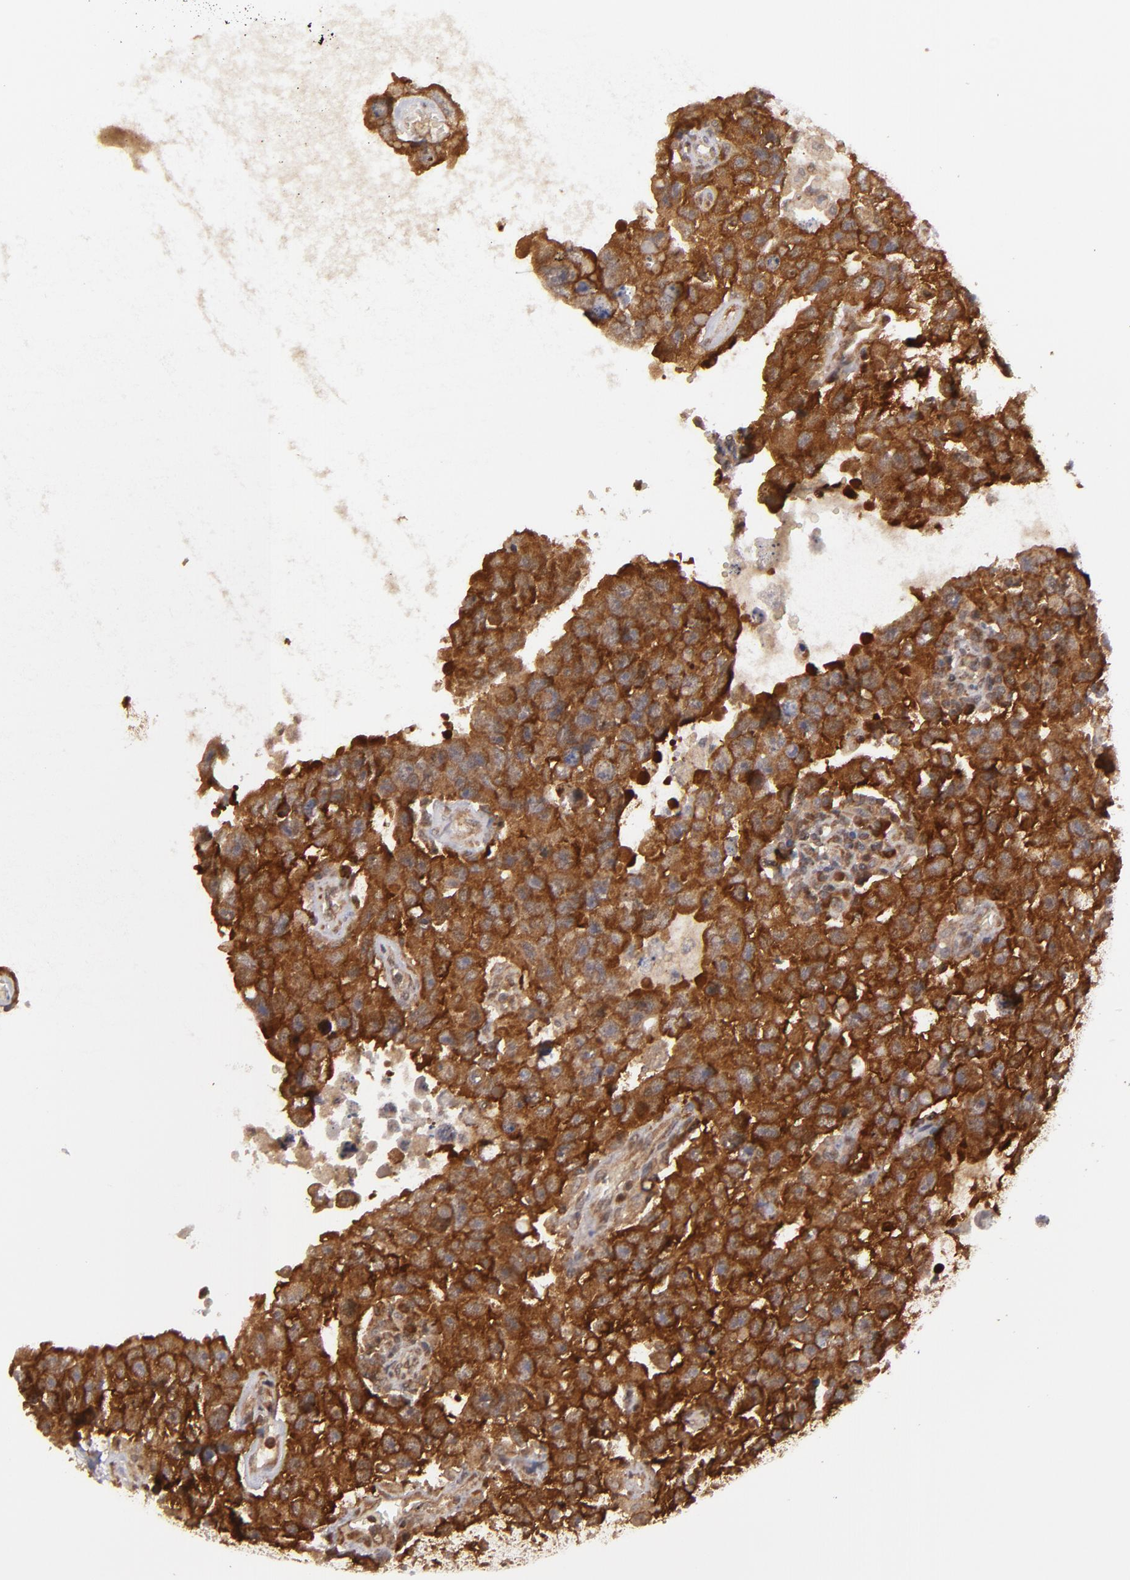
{"staining": {"intensity": "strong", "quantity": ">75%", "location": "cytoplasmic/membranous"}, "tissue": "testis cancer", "cell_type": "Tumor cells", "image_type": "cancer", "snomed": [{"axis": "morphology", "description": "Carcinoma, Embryonal, NOS"}, {"axis": "topography", "description": "Testis"}], "caption": "This image exhibits testis cancer stained with immunohistochemistry (IHC) to label a protein in brown. The cytoplasmic/membranous of tumor cells show strong positivity for the protein. Nuclei are counter-stained blue.", "gene": "MAPK3", "patient": {"sex": "male", "age": 26}}